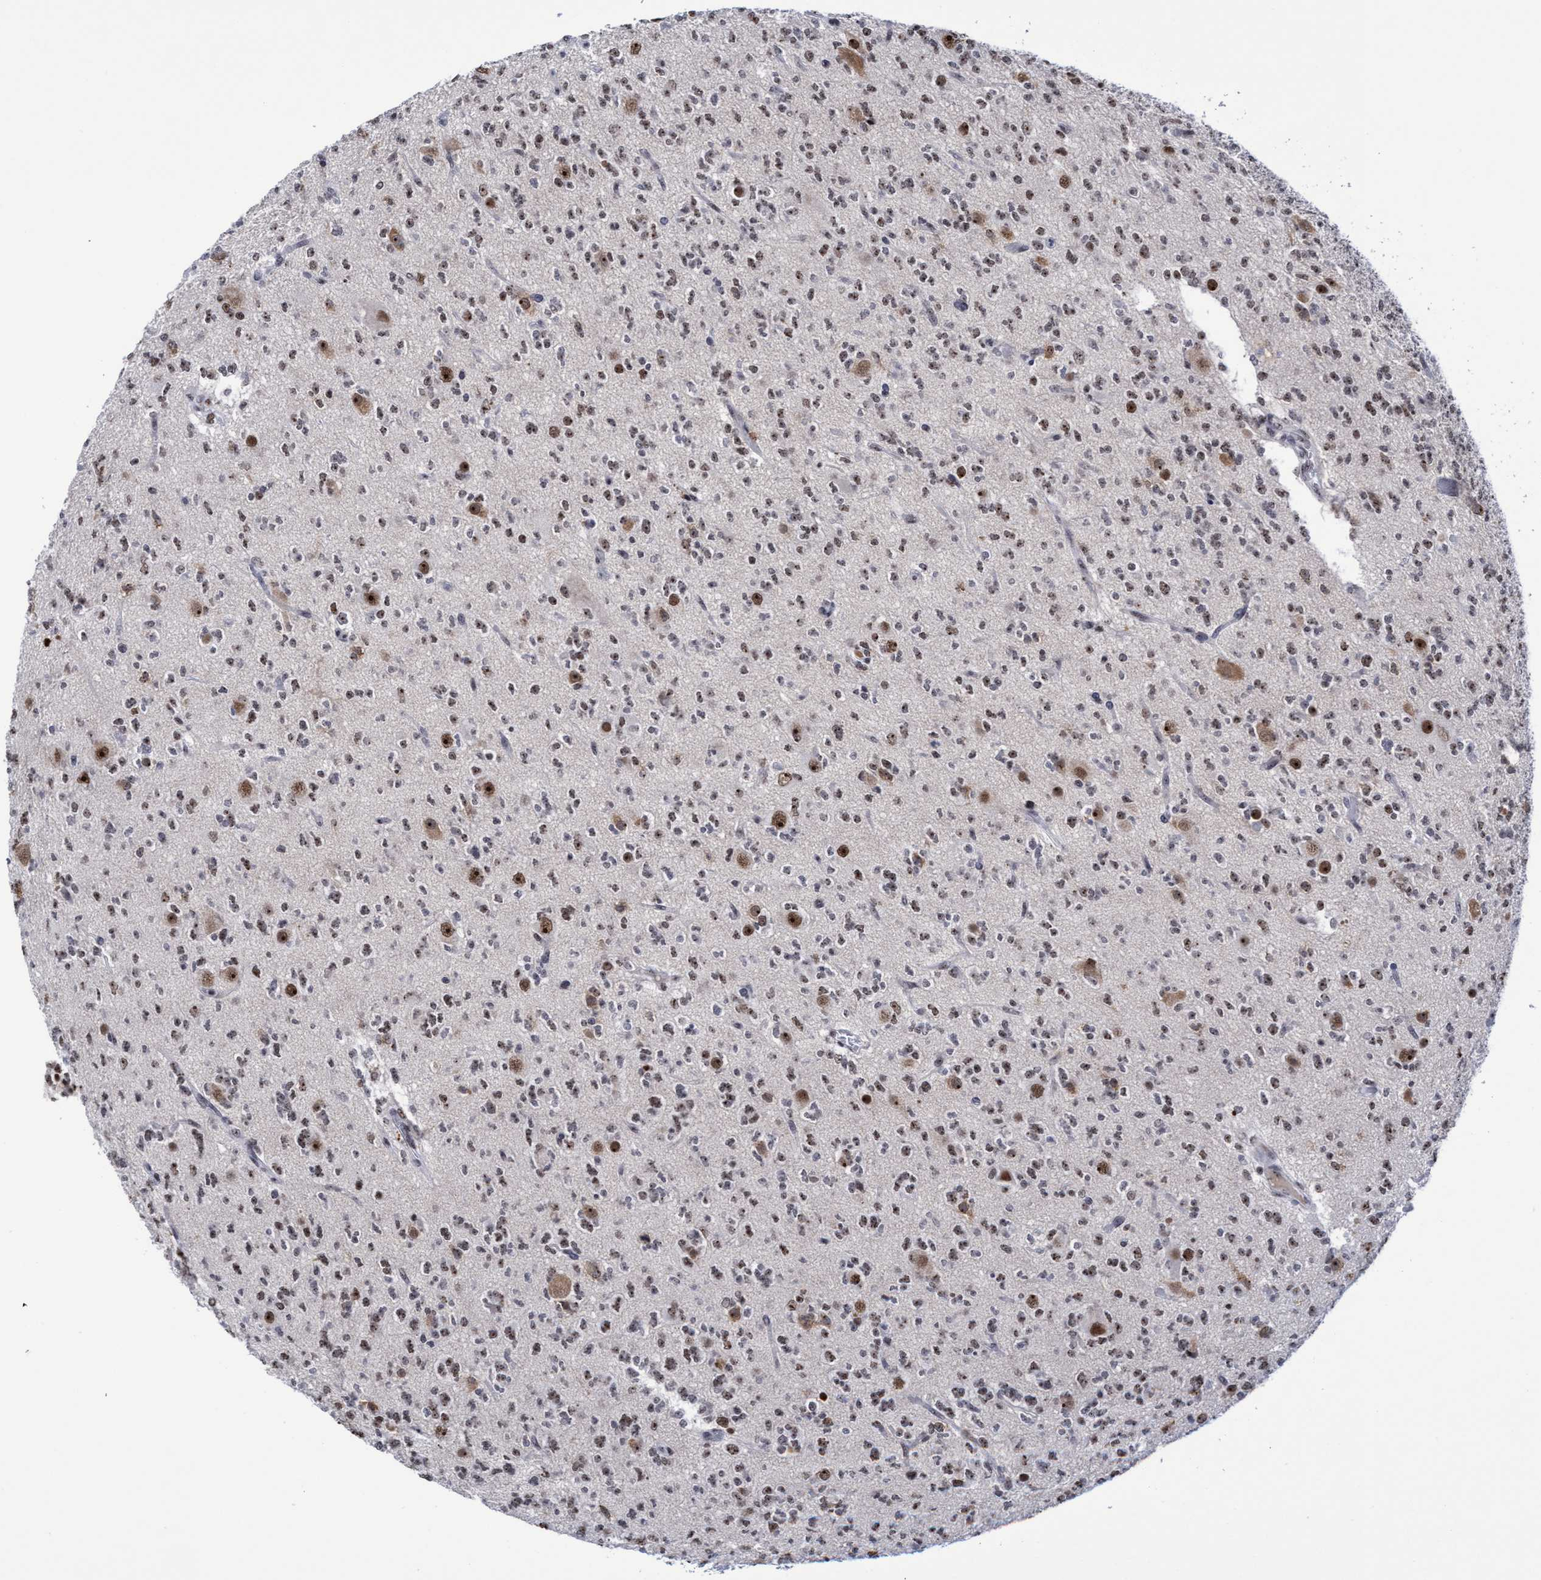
{"staining": {"intensity": "weak", "quantity": "25%-75%", "location": "nuclear"}, "tissue": "glioma", "cell_type": "Tumor cells", "image_type": "cancer", "snomed": [{"axis": "morphology", "description": "Glioma, malignant, Low grade"}, {"axis": "topography", "description": "Brain"}], "caption": "Immunohistochemical staining of glioma exhibits weak nuclear protein positivity in approximately 25%-75% of tumor cells.", "gene": "EFCAB10", "patient": {"sex": "male", "age": 38}}